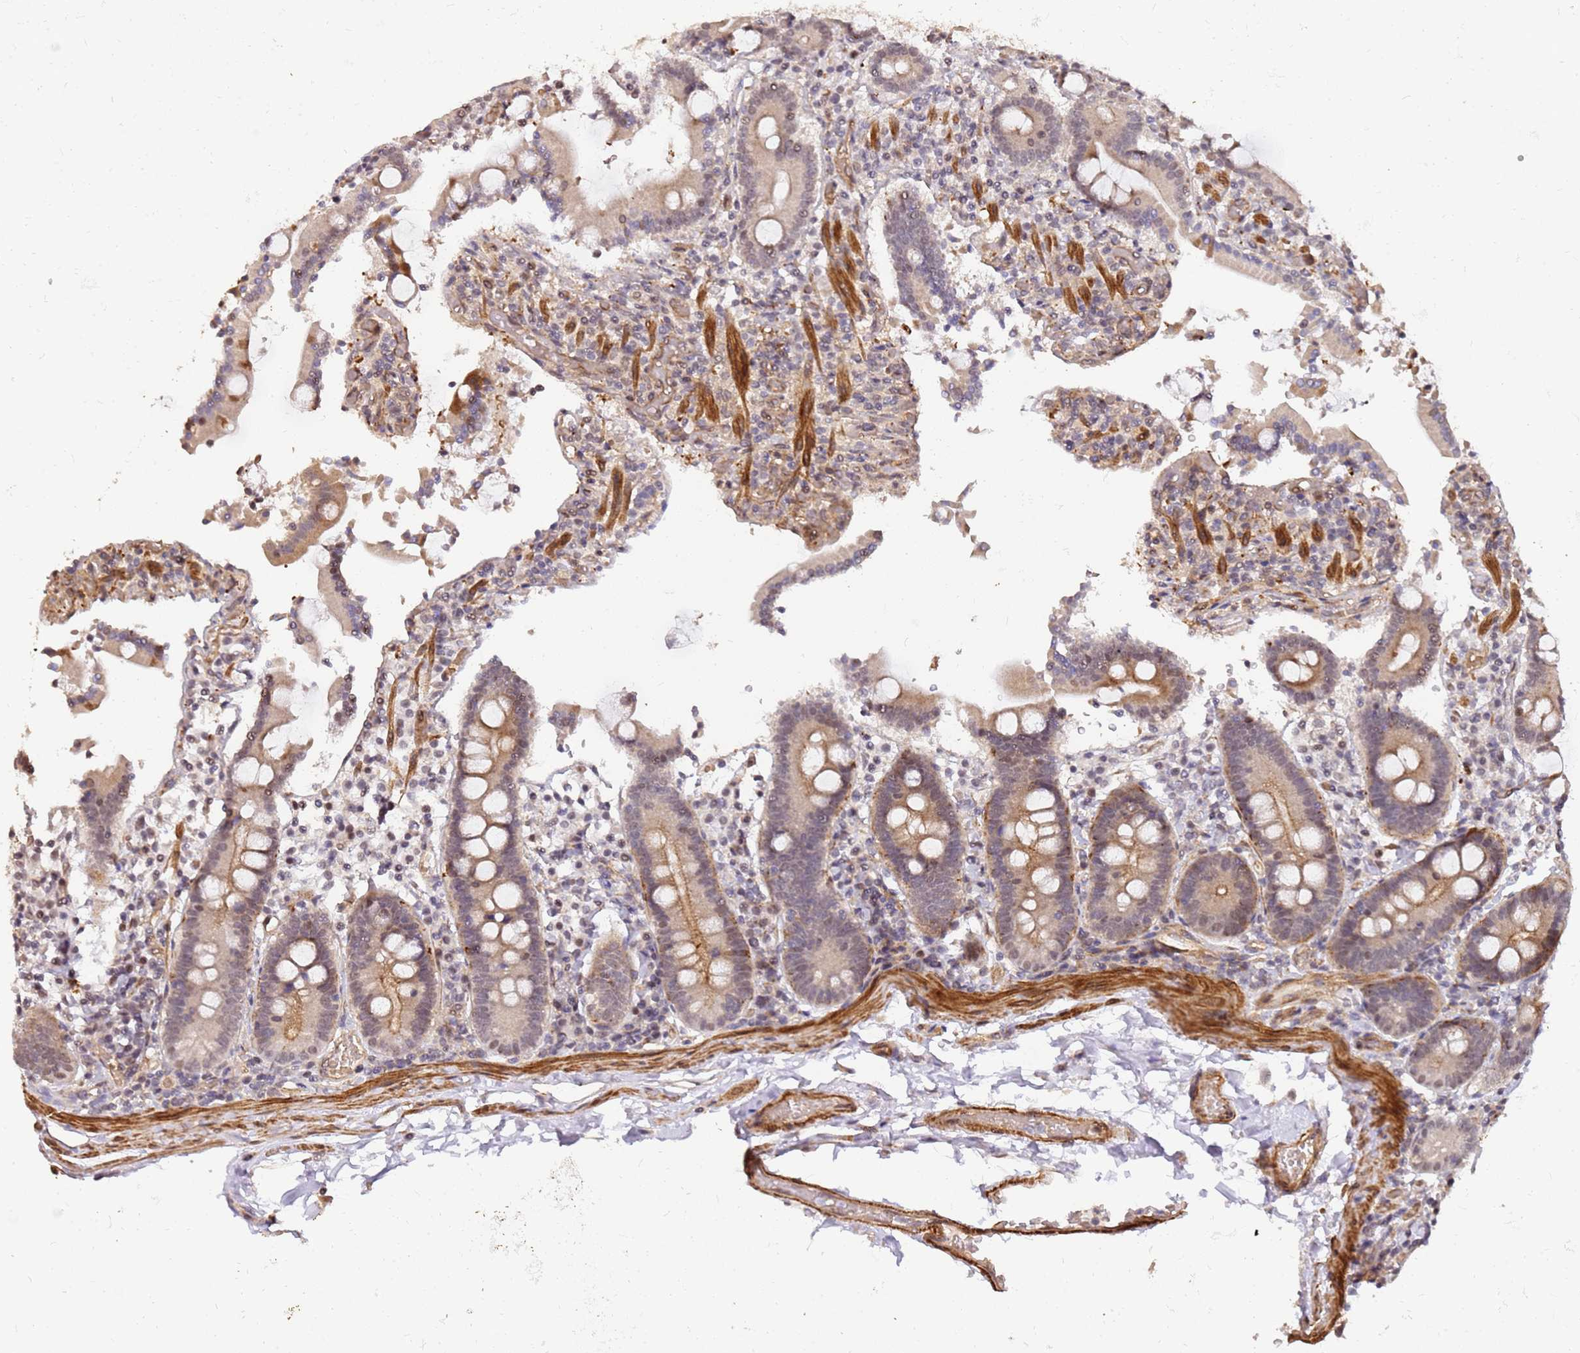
{"staining": {"intensity": "moderate", "quantity": ">75%", "location": "cytoplasmic/membranous"}, "tissue": "duodenum", "cell_type": "Glandular cells", "image_type": "normal", "snomed": [{"axis": "morphology", "description": "Normal tissue, NOS"}, {"axis": "topography", "description": "Duodenum"}], "caption": "Protein expression by immunohistochemistry (IHC) exhibits moderate cytoplasmic/membranous positivity in about >75% of glandular cells in benign duodenum. The protein is stained brown, and the nuclei are stained in blue (DAB (3,3'-diaminobenzidine) IHC with brightfield microscopy, high magnification).", "gene": "ST18", "patient": {"sex": "male", "age": 55}}